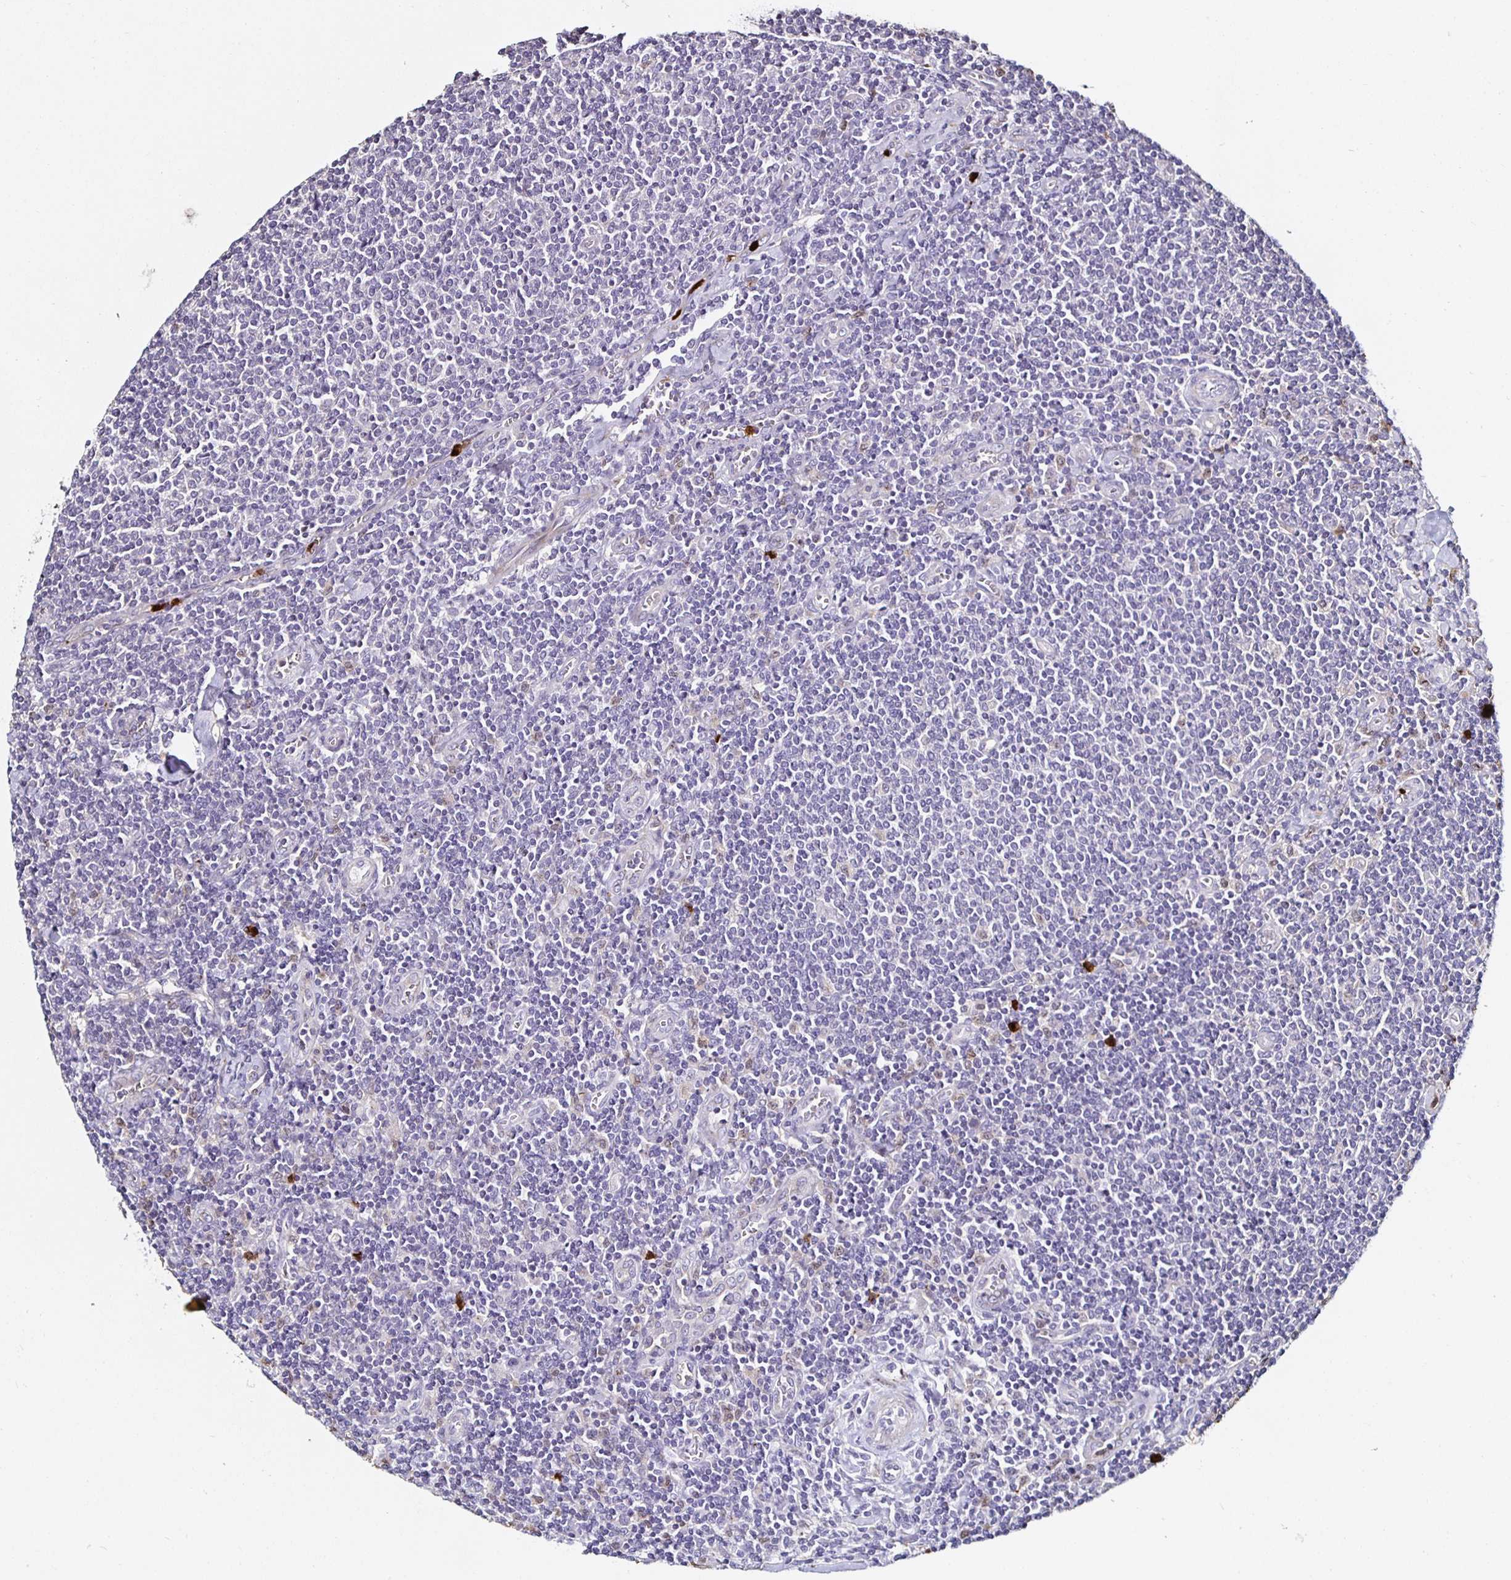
{"staining": {"intensity": "negative", "quantity": "none", "location": "none"}, "tissue": "lymphoma", "cell_type": "Tumor cells", "image_type": "cancer", "snomed": [{"axis": "morphology", "description": "Malignant lymphoma, non-Hodgkin's type, Low grade"}, {"axis": "topography", "description": "Lymph node"}], "caption": "A high-resolution image shows IHC staining of low-grade malignant lymphoma, non-Hodgkin's type, which reveals no significant expression in tumor cells.", "gene": "TLR4", "patient": {"sex": "male", "age": 52}}